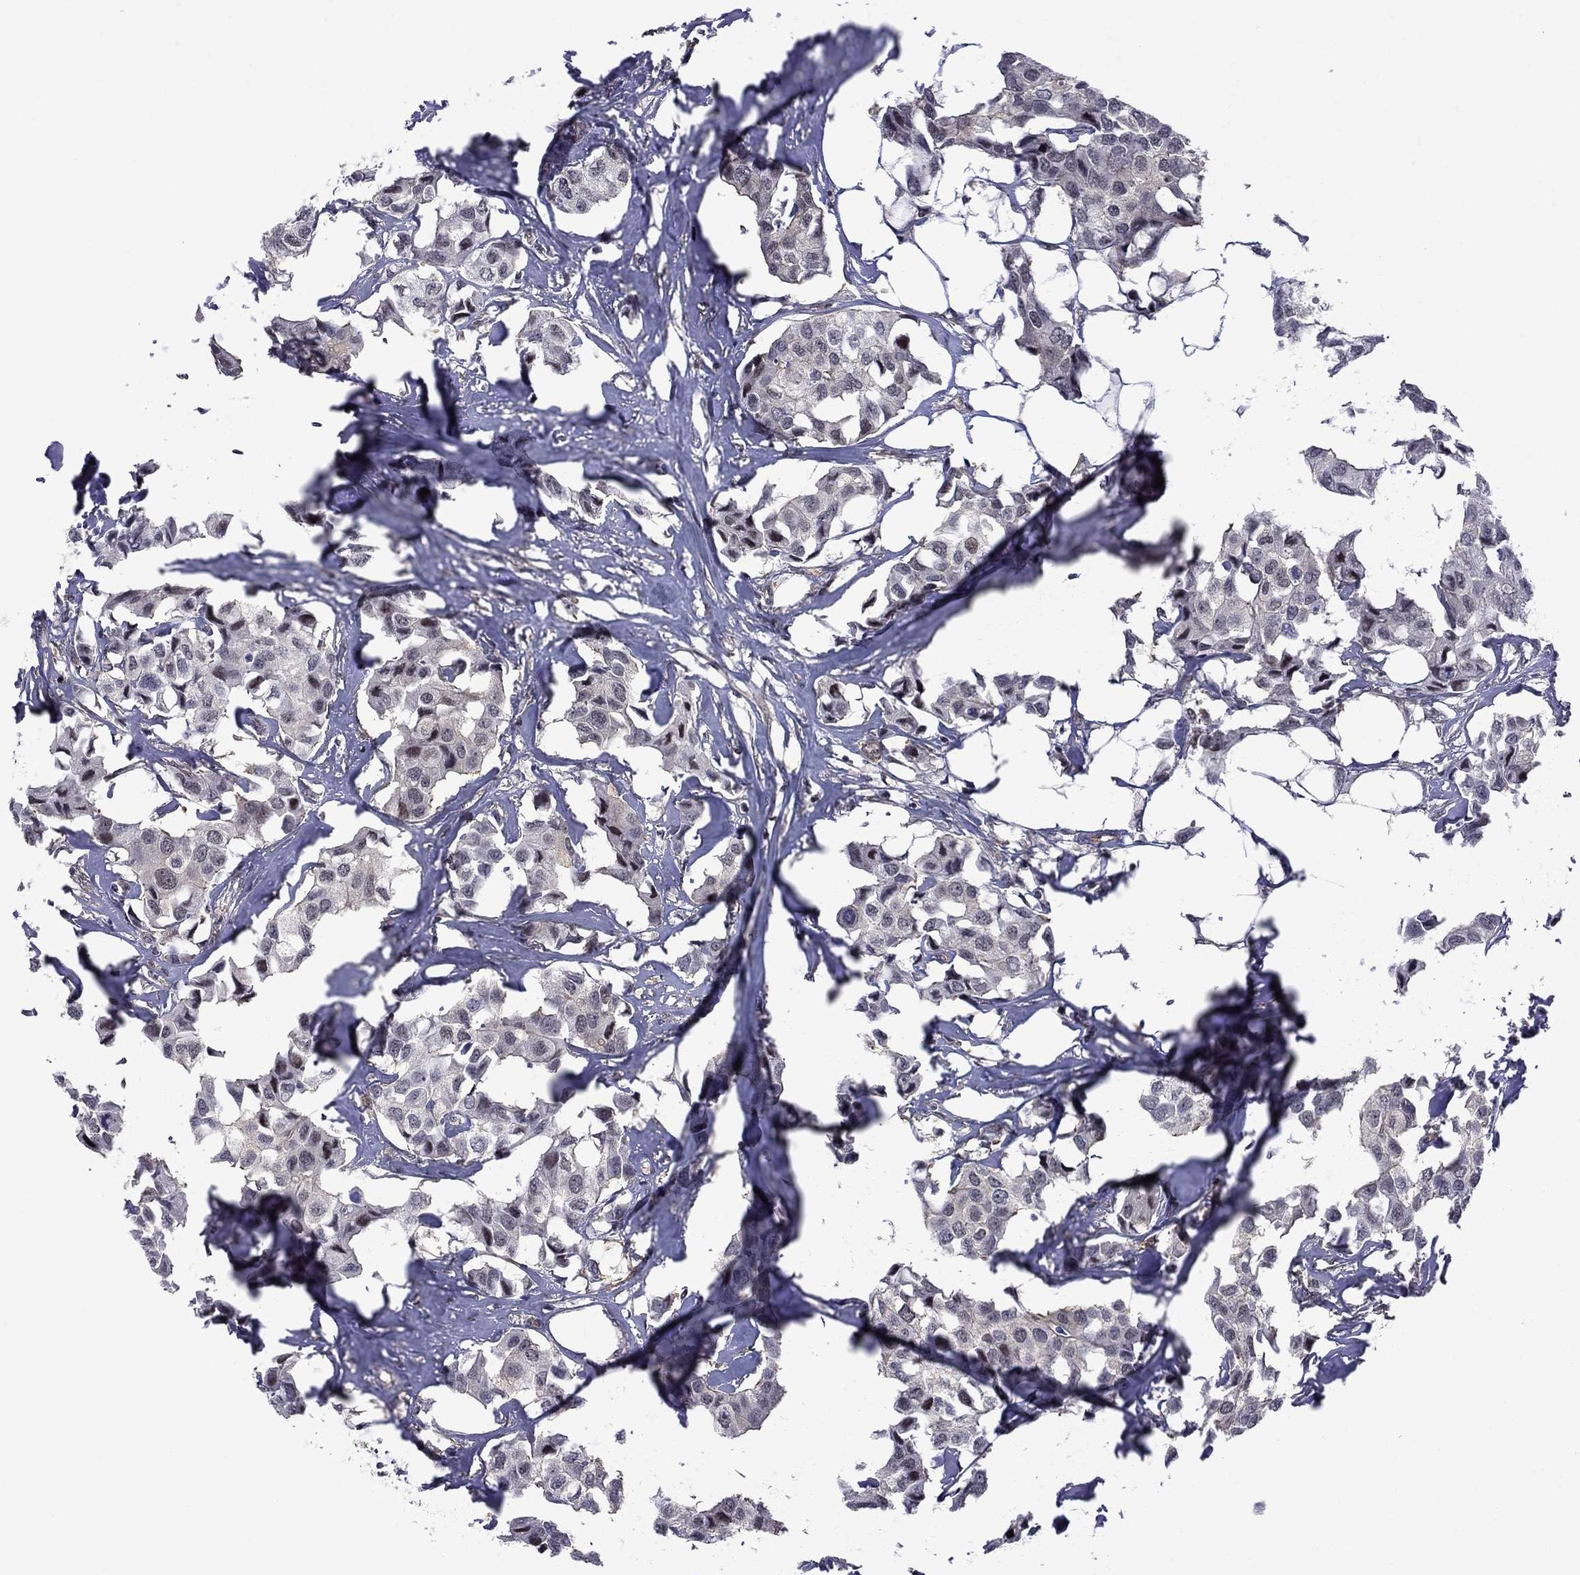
{"staining": {"intensity": "negative", "quantity": "none", "location": "none"}, "tissue": "breast cancer", "cell_type": "Tumor cells", "image_type": "cancer", "snomed": [{"axis": "morphology", "description": "Duct carcinoma"}, {"axis": "topography", "description": "Breast"}], "caption": "This histopathology image is of intraductal carcinoma (breast) stained with immunohistochemistry (IHC) to label a protein in brown with the nuclei are counter-stained blue. There is no expression in tumor cells.", "gene": "BRF1", "patient": {"sex": "female", "age": 80}}